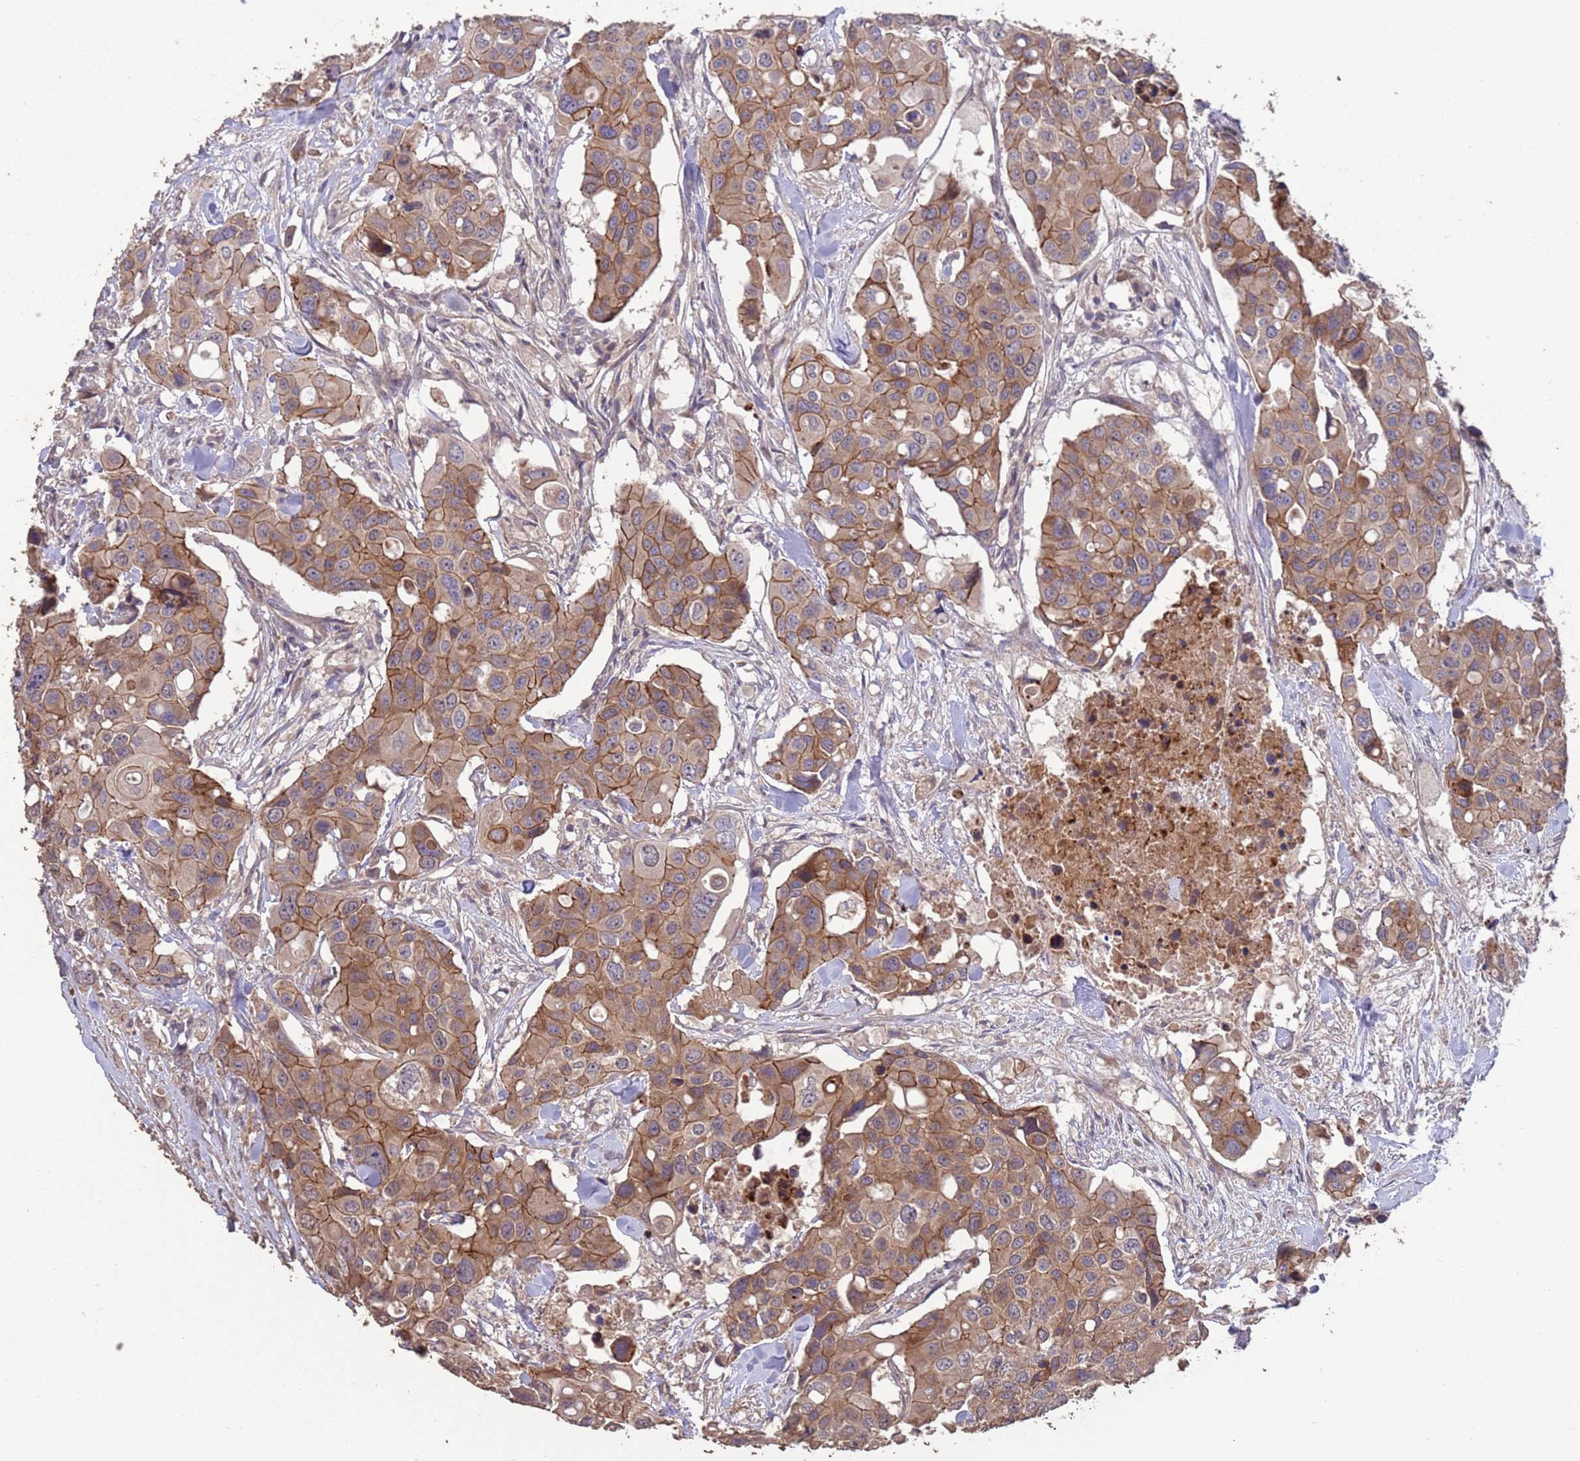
{"staining": {"intensity": "moderate", "quantity": ">75%", "location": "cytoplasmic/membranous"}, "tissue": "colorectal cancer", "cell_type": "Tumor cells", "image_type": "cancer", "snomed": [{"axis": "morphology", "description": "Adenocarcinoma, NOS"}, {"axis": "topography", "description": "Colon"}], "caption": "Approximately >75% of tumor cells in human adenocarcinoma (colorectal) display moderate cytoplasmic/membranous protein expression as visualized by brown immunohistochemical staining.", "gene": "SLC9B2", "patient": {"sex": "male", "age": 77}}